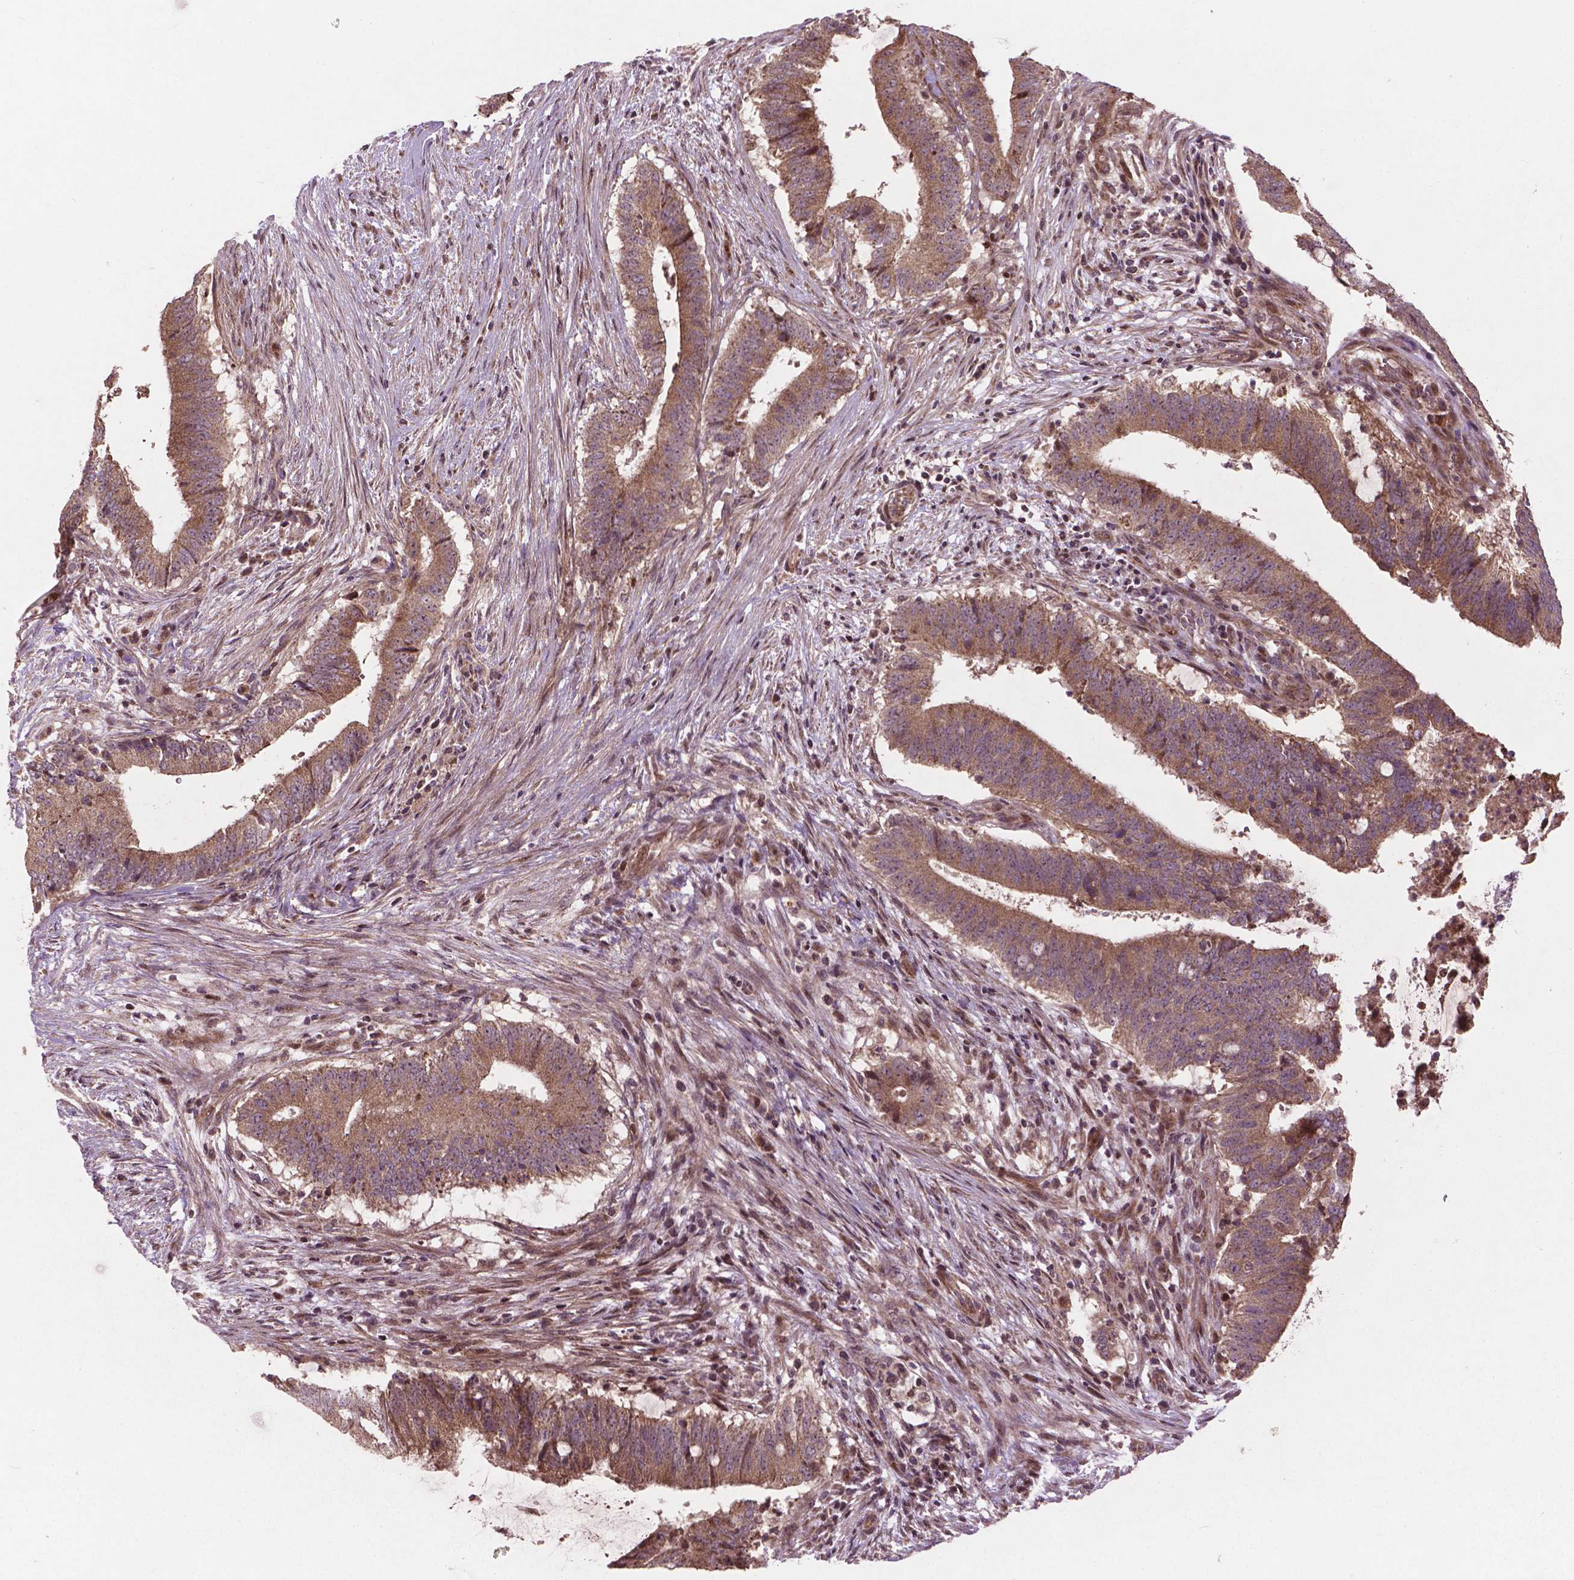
{"staining": {"intensity": "moderate", "quantity": ">75%", "location": "cytoplasmic/membranous"}, "tissue": "colorectal cancer", "cell_type": "Tumor cells", "image_type": "cancer", "snomed": [{"axis": "morphology", "description": "Adenocarcinoma, NOS"}, {"axis": "topography", "description": "Colon"}], "caption": "Immunohistochemistry (DAB (3,3'-diaminobenzidine)) staining of human colorectal adenocarcinoma shows moderate cytoplasmic/membranous protein staining in approximately >75% of tumor cells.", "gene": "B3GALNT2", "patient": {"sex": "female", "age": 43}}